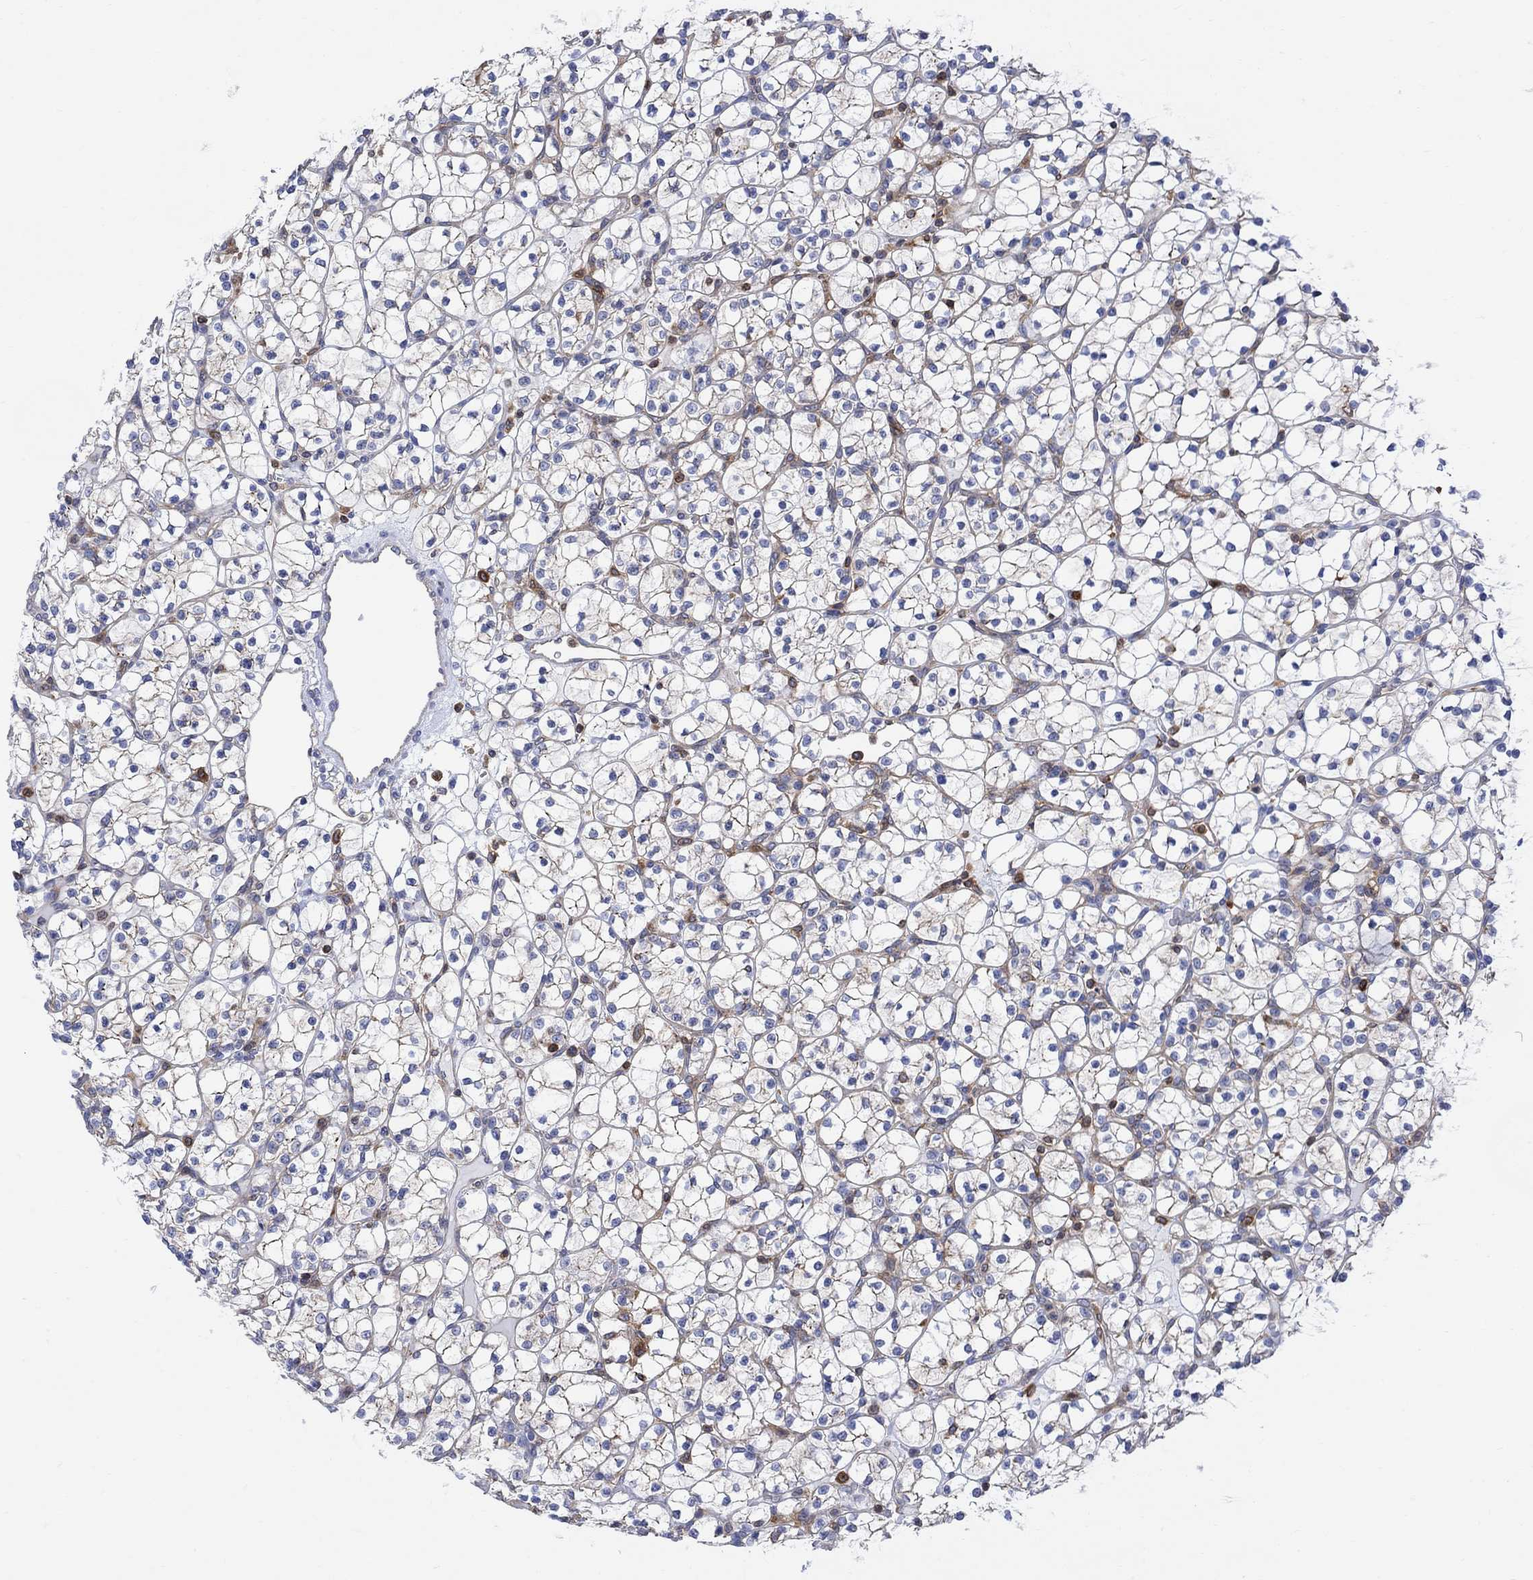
{"staining": {"intensity": "moderate", "quantity": "<25%", "location": "cytoplasmic/membranous"}, "tissue": "renal cancer", "cell_type": "Tumor cells", "image_type": "cancer", "snomed": [{"axis": "morphology", "description": "Adenocarcinoma, NOS"}, {"axis": "topography", "description": "Kidney"}], "caption": "Immunohistochemical staining of human adenocarcinoma (renal) exhibits low levels of moderate cytoplasmic/membranous protein expression in approximately <25% of tumor cells. Immunohistochemistry stains the protein in brown and the nuclei are stained blue.", "gene": "GBP5", "patient": {"sex": "female", "age": 89}}